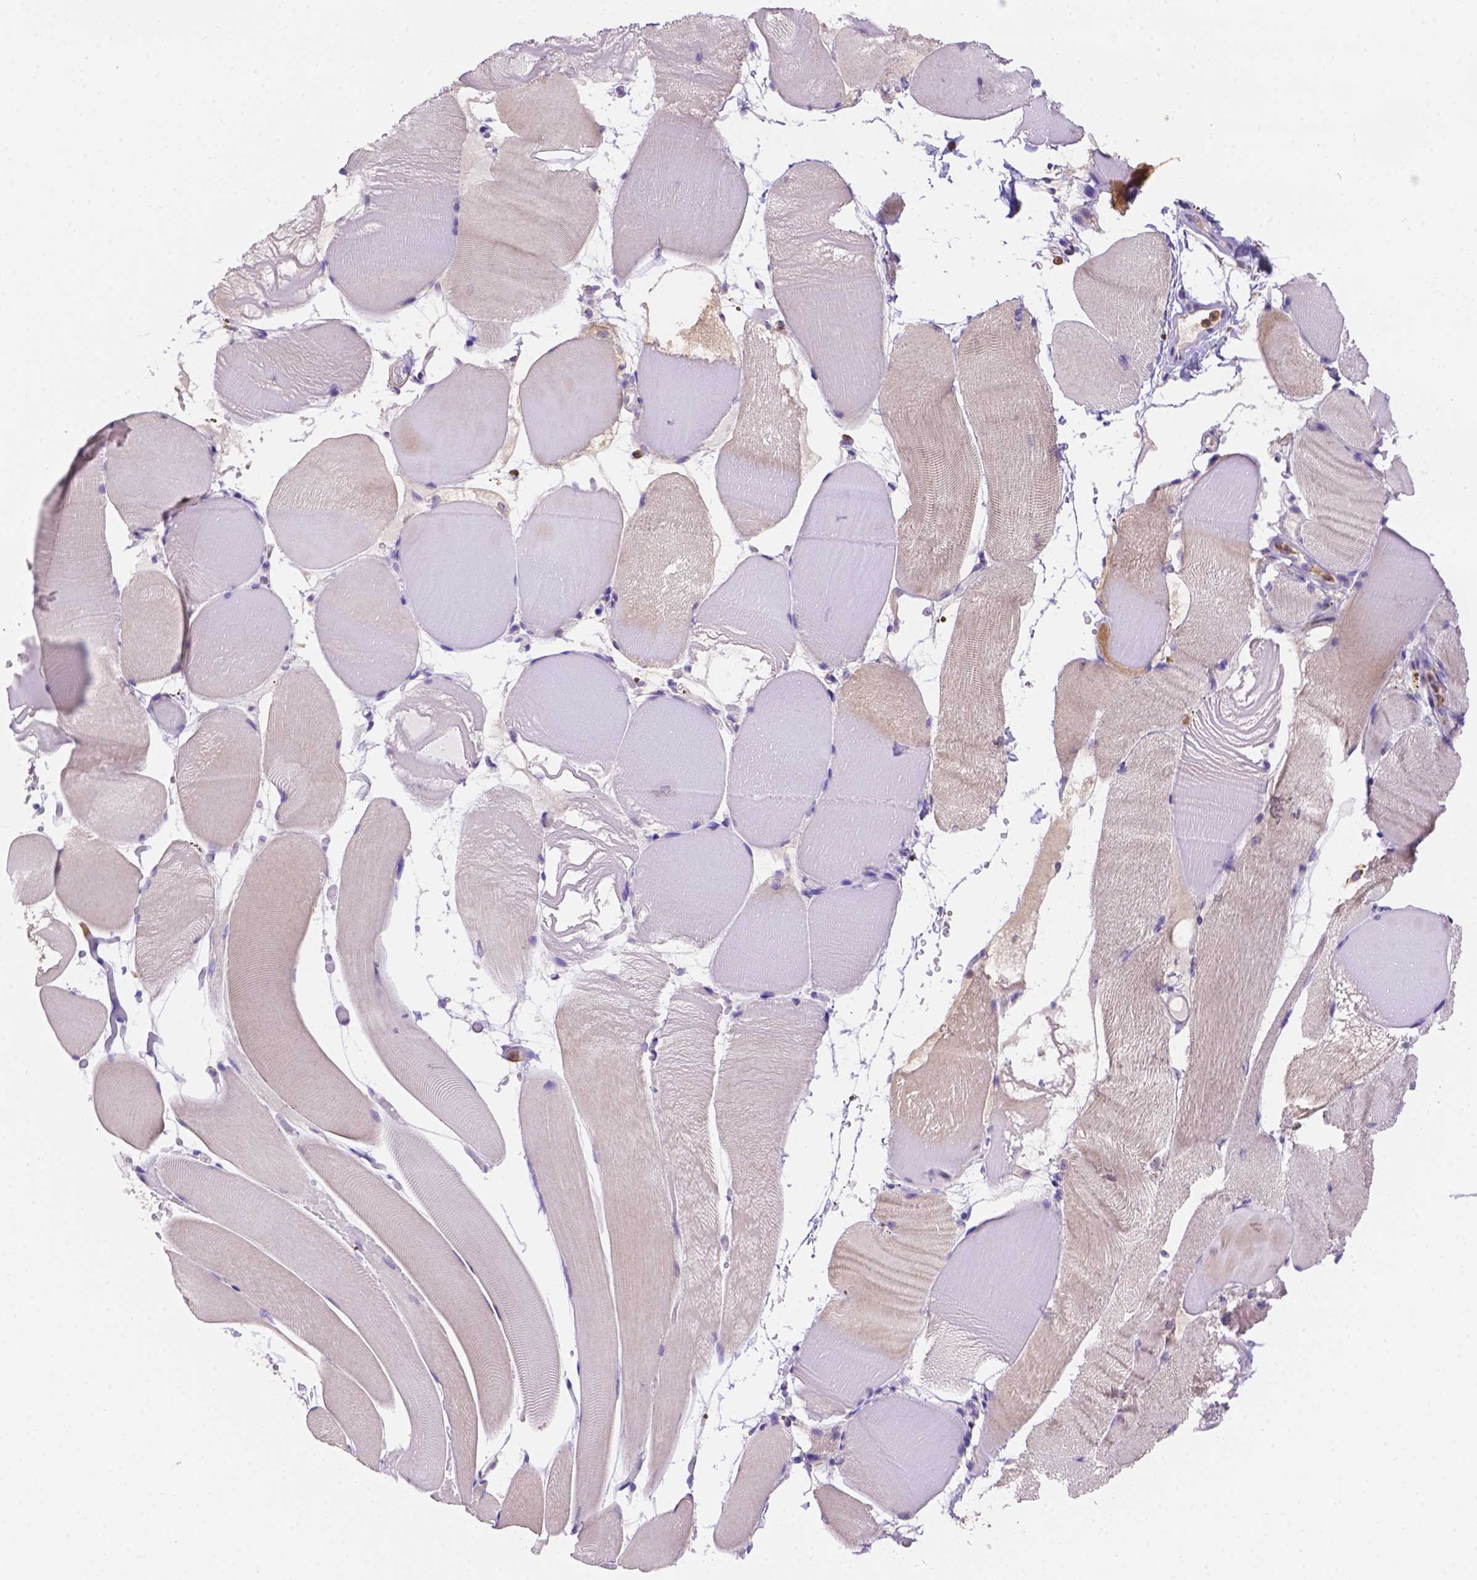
{"staining": {"intensity": "weak", "quantity": "25%-75%", "location": "cytoplasmic/membranous"}, "tissue": "skeletal muscle", "cell_type": "Myocytes", "image_type": "normal", "snomed": [{"axis": "morphology", "description": "Normal tissue, NOS"}, {"axis": "topography", "description": "Skeletal muscle"}], "caption": "Skeletal muscle stained with a brown dye demonstrates weak cytoplasmic/membranous positive staining in approximately 25%-75% of myocytes.", "gene": "NXPE2", "patient": {"sex": "female", "age": 37}}